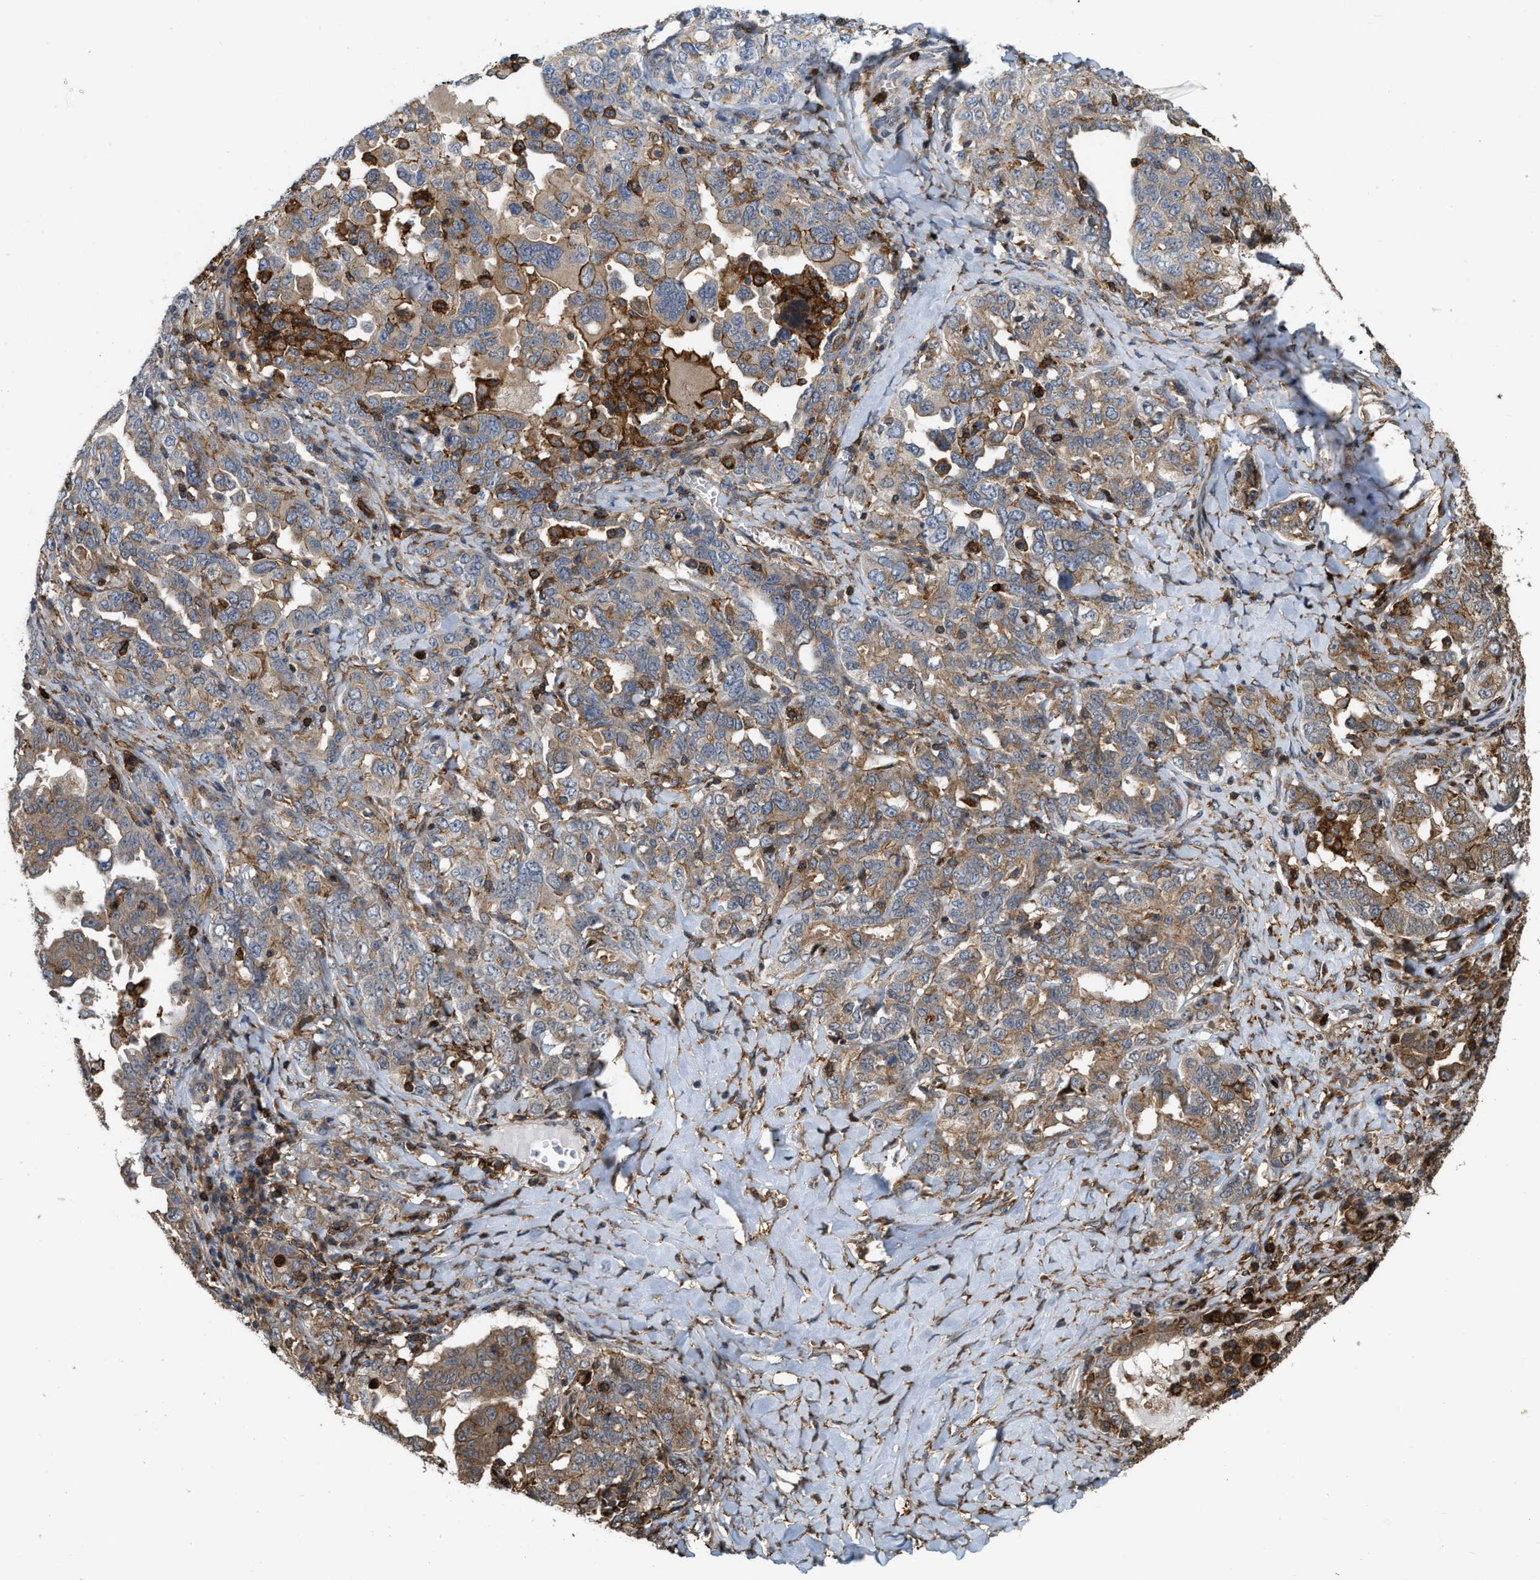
{"staining": {"intensity": "weak", "quantity": ">75%", "location": "cytoplasmic/membranous"}, "tissue": "ovarian cancer", "cell_type": "Tumor cells", "image_type": "cancer", "snomed": [{"axis": "morphology", "description": "Carcinoma, endometroid"}, {"axis": "topography", "description": "Ovary"}], "caption": "DAB immunohistochemical staining of ovarian cancer (endometroid carcinoma) exhibits weak cytoplasmic/membranous protein expression in approximately >75% of tumor cells.", "gene": "IQCE", "patient": {"sex": "female", "age": 62}}